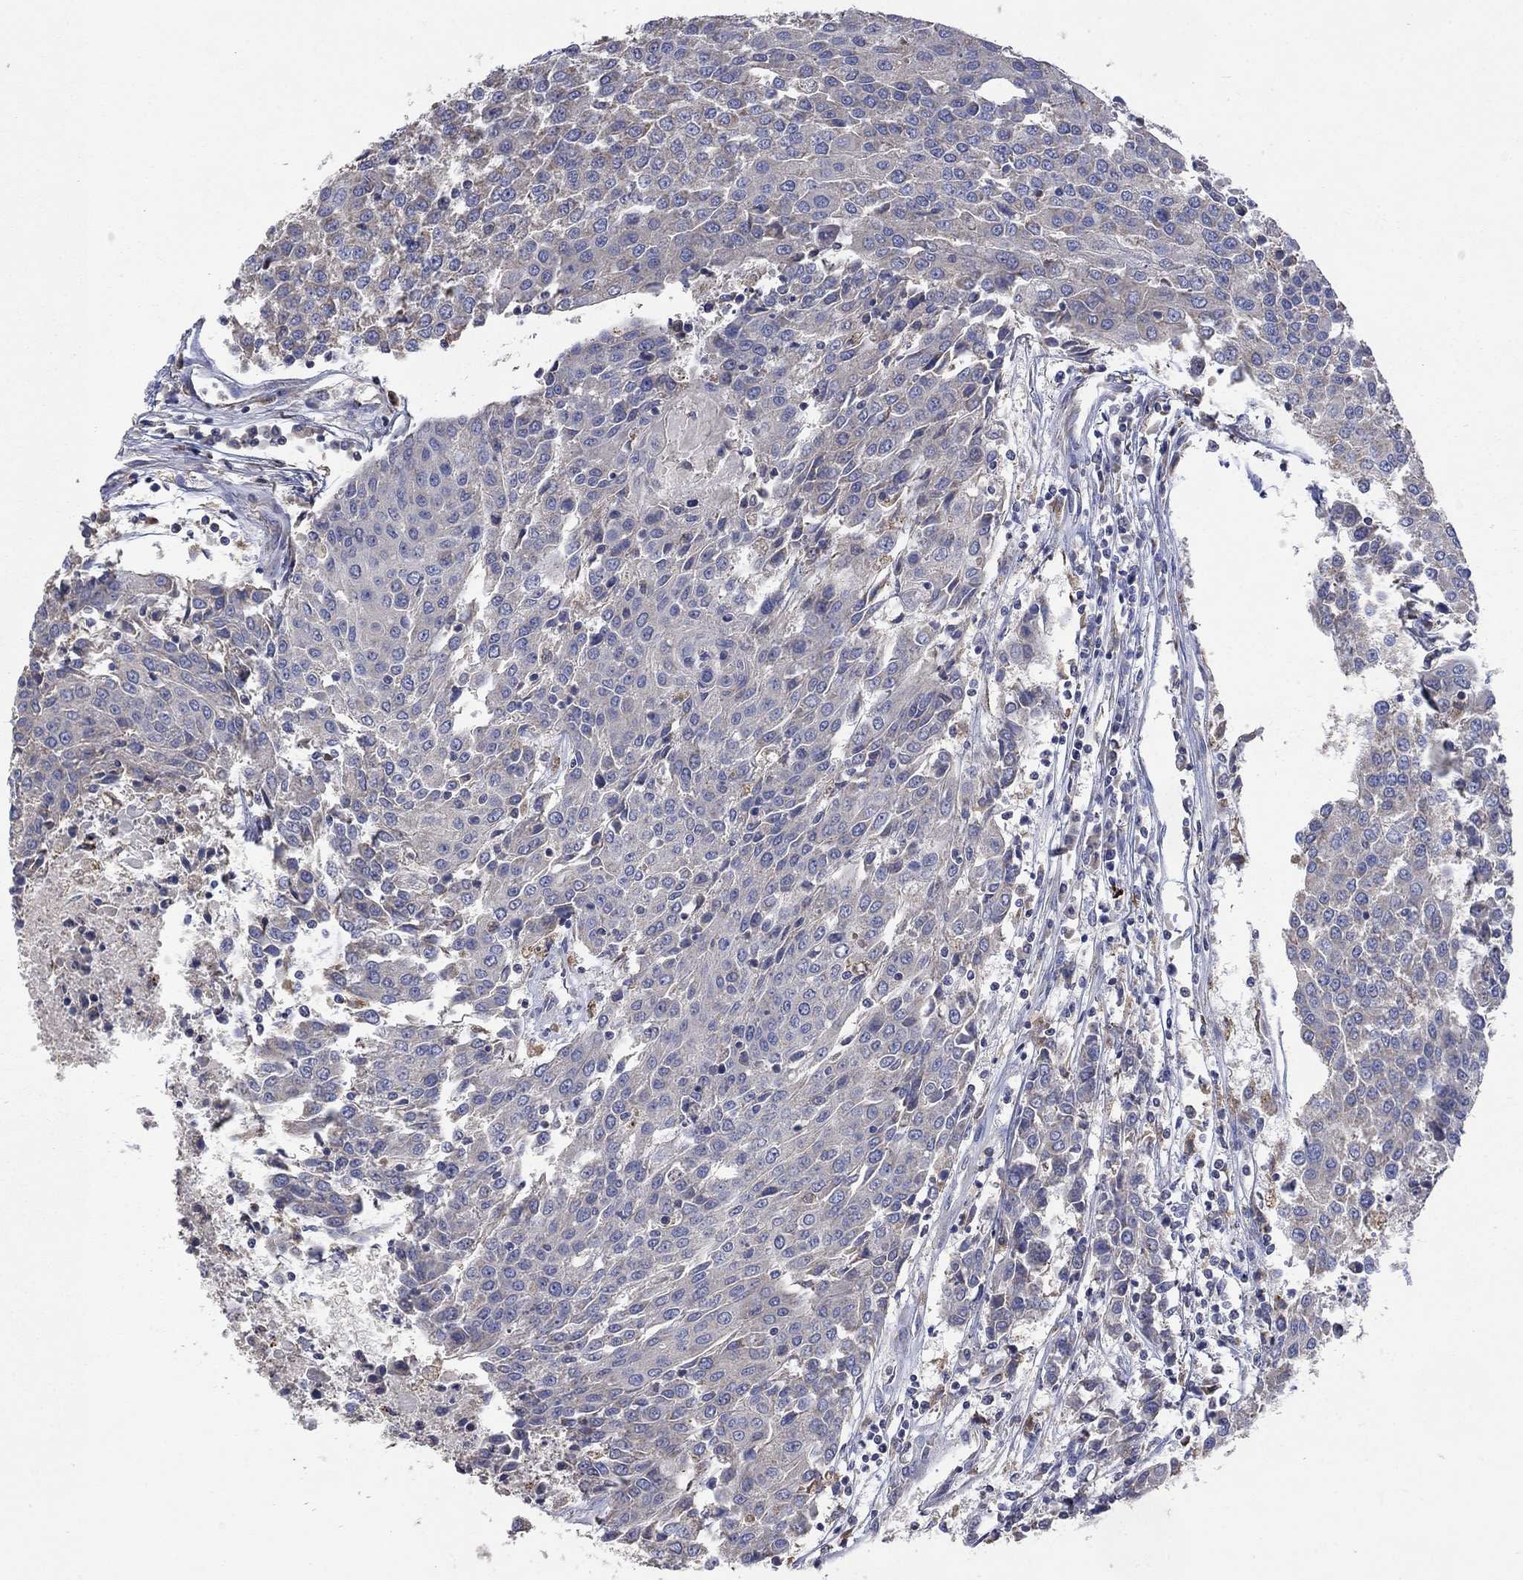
{"staining": {"intensity": "negative", "quantity": "none", "location": "none"}, "tissue": "urothelial cancer", "cell_type": "Tumor cells", "image_type": "cancer", "snomed": [{"axis": "morphology", "description": "Urothelial carcinoma, High grade"}, {"axis": "topography", "description": "Urinary bladder"}], "caption": "A micrograph of human high-grade urothelial carcinoma is negative for staining in tumor cells. (IHC, brightfield microscopy, high magnification).", "gene": "UGT8", "patient": {"sex": "female", "age": 85}}